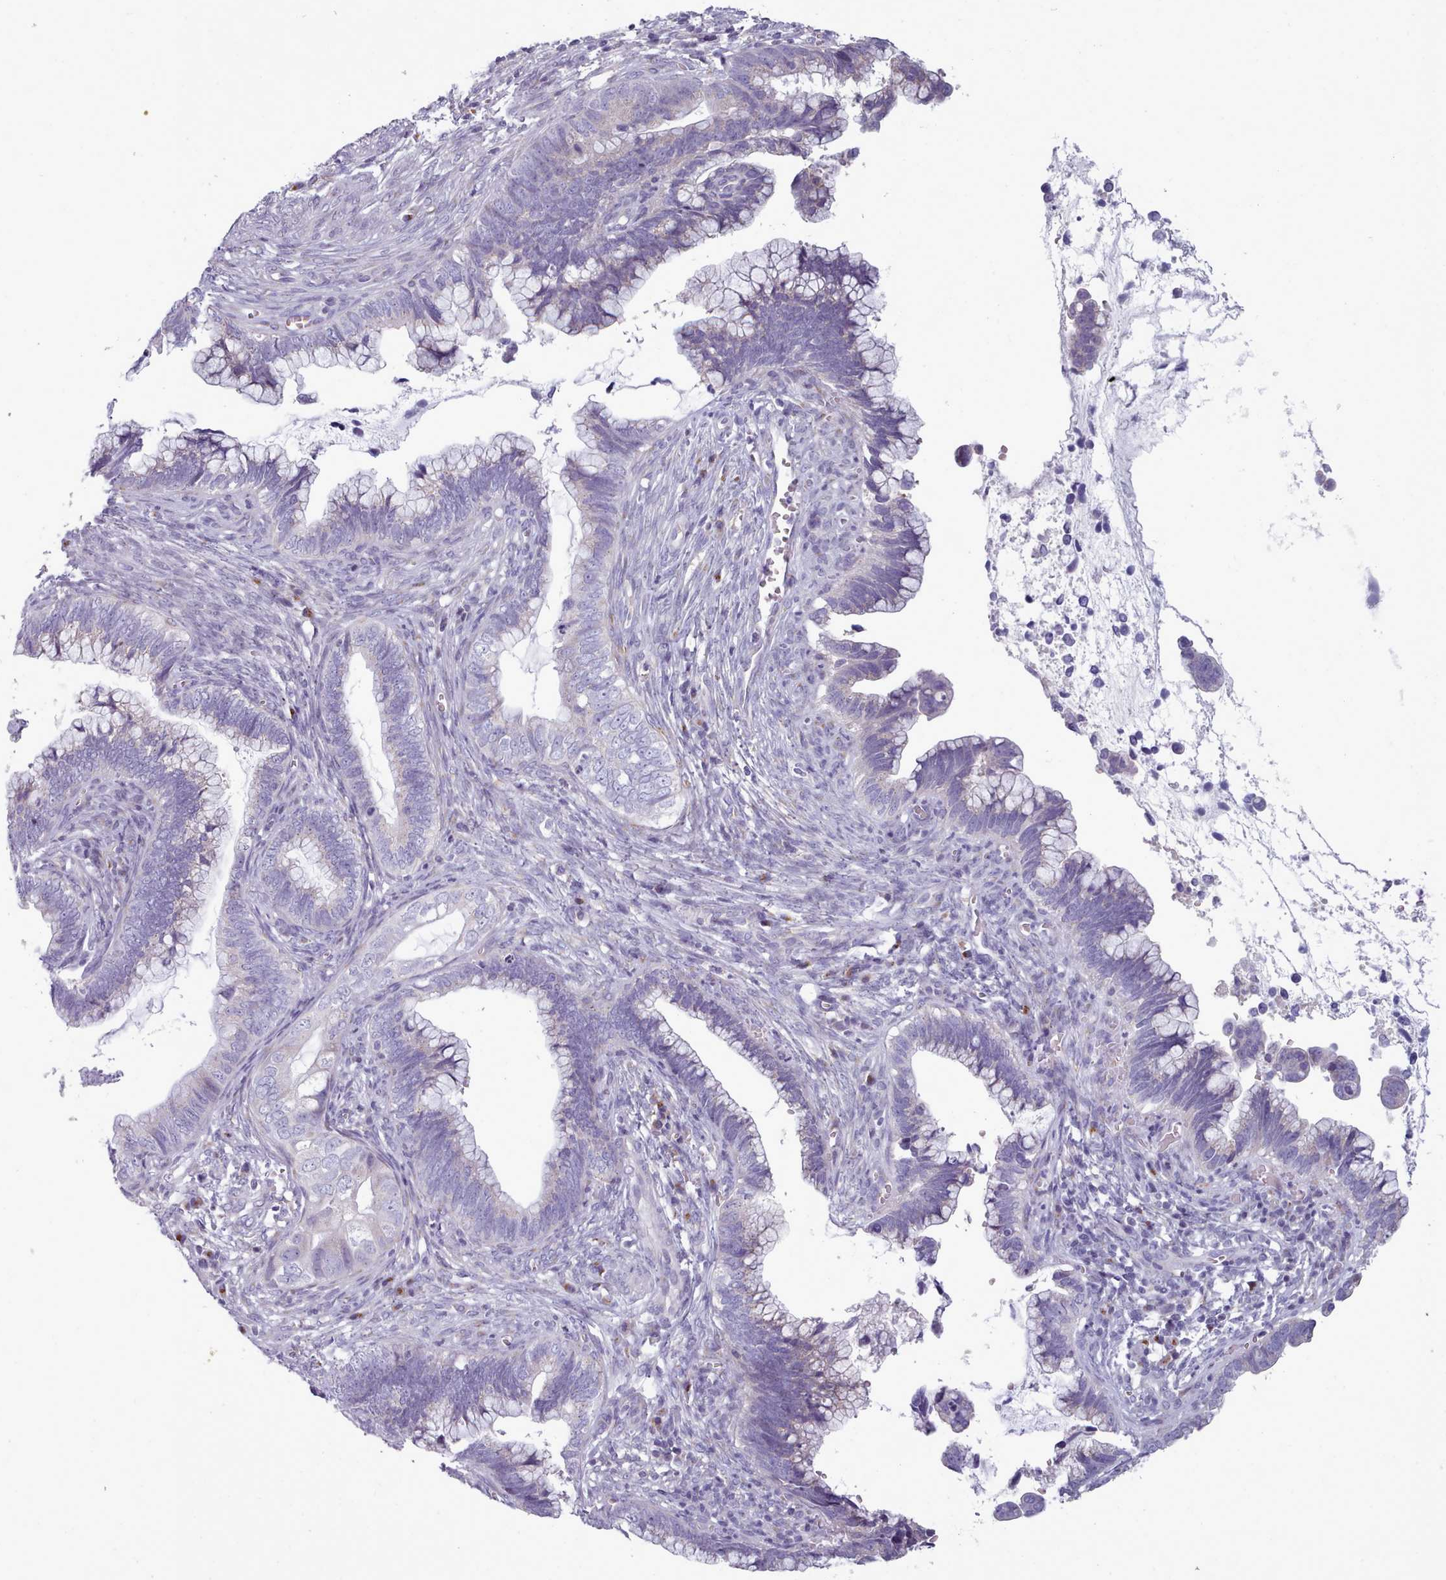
{"staining": {"intensity": "negative", "quantity": "none", "location": "none"}, "tissue": "cervical cancer", "cell_type": "Tumor cells", "image_type": "cancer", "snomed": [{"axis": "morphology", "description": "Adenocarcinoma, NOS"}, {"axis": "topography", "description": "Cervix"}], "caption": "This is an immunohistochemistry photomicrograph of cervical cancer (adenocarcinoma). There is no expression in tumor cells.", "gene": "MYRFL", "patient": {"sex": "female", "age": 44}}